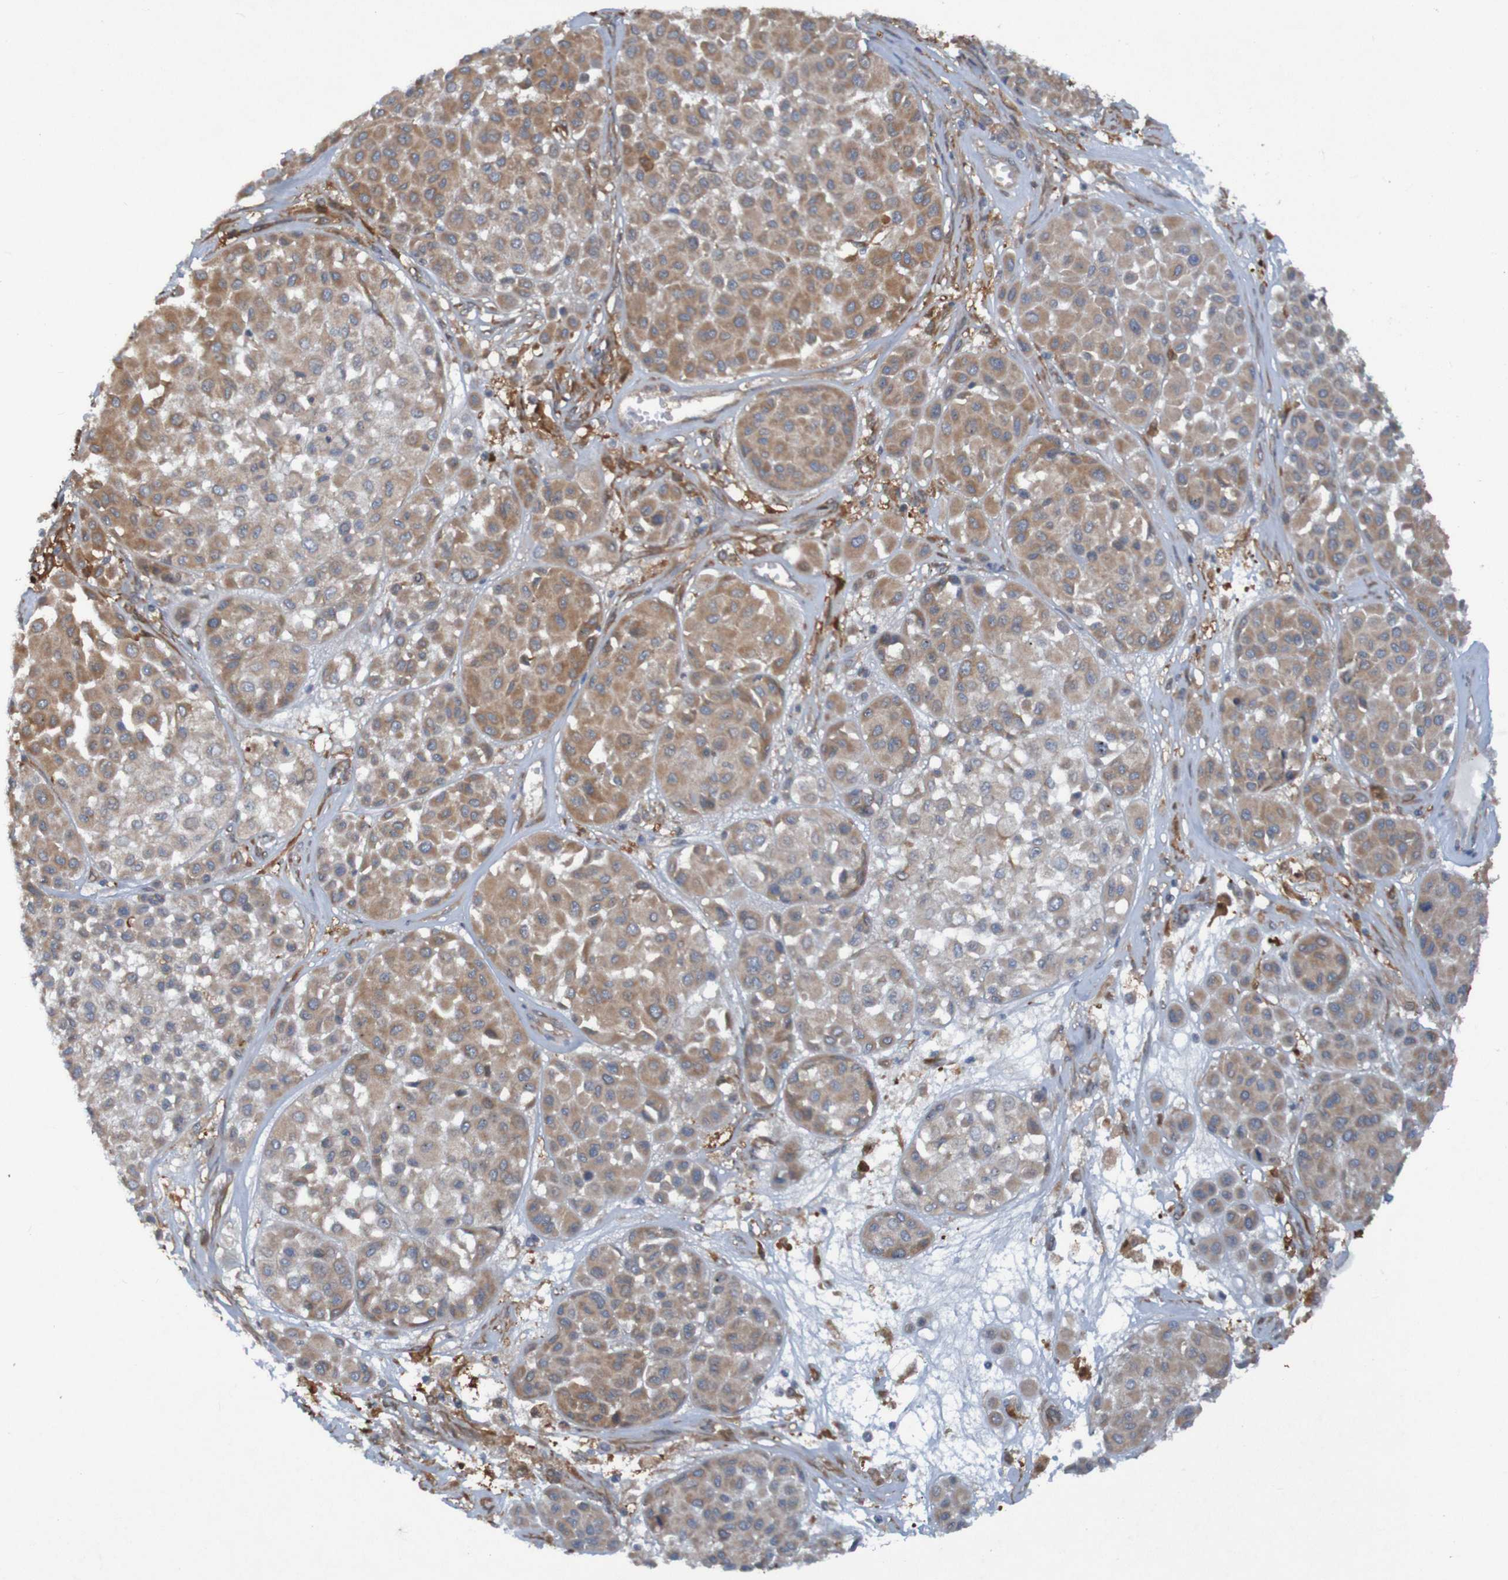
{"staining": {"intensity": "moderate", "quantity": ">75%", "location": "cytoplasmic/membranous"}, "tissue": "melanoma", "cell_type": "Tumor cells", "image_type": "cancer", "snomed": [{"axis": "morphology", "description": "Malignant melanoma, Metastatic site"}, {"axis": "topography", "description": "Soft tissue"}], "caption": "Tumor cells show moderate cytoplasmic/membranous expression in about >75% of cells in malignant melanoma (metastatic site). (DAB (3,3'-diaminobenzidine) = brown stain, brightfield microscopy at high magnification).", "gene": "DNAJC4", "patient": {"sex": "male", "age": 41}}